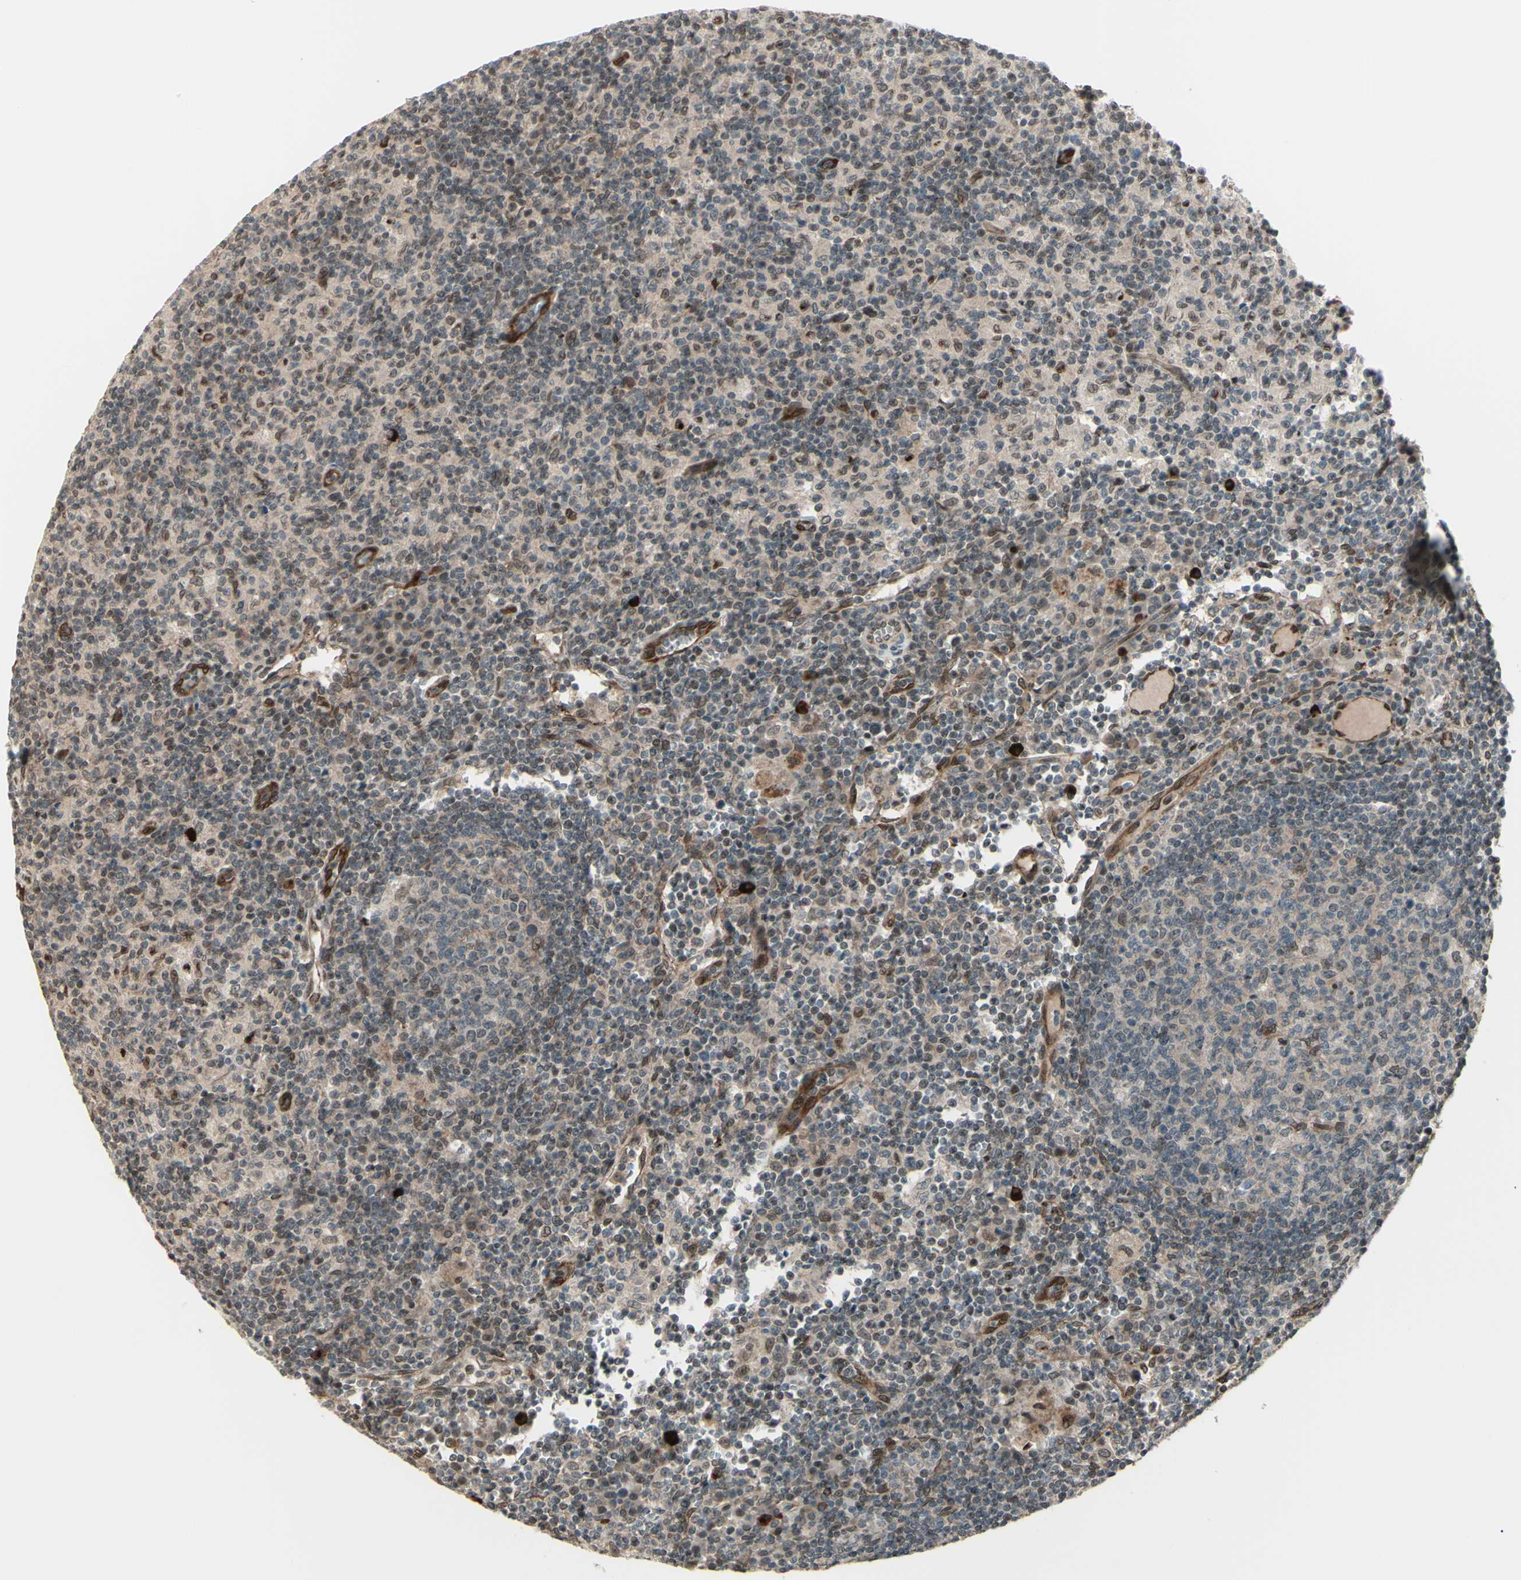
{"staining": {"intensity": "weak", "quantity": ">75%", "location": "cytoplasmic/membranous"}, "tissue": "lymph node", "cell_type": "Germinal center cells", "image_type": "normal", "snomed": [{"axis": "morphology", "description": "Normal tissue, NOS"}, {"axis": "morphology", "description": "Inflammation, NOS"}, {"axis": "topography", "description": "Lymph node"}], "caption": "Germinal center cells demonstrate low levels of weak cytoplasmic/membranous positivity in about >75% of cells in unremarkable human lymph node.", "gene": "MLF2", "patient": {"sex": "male", "age": 55}}